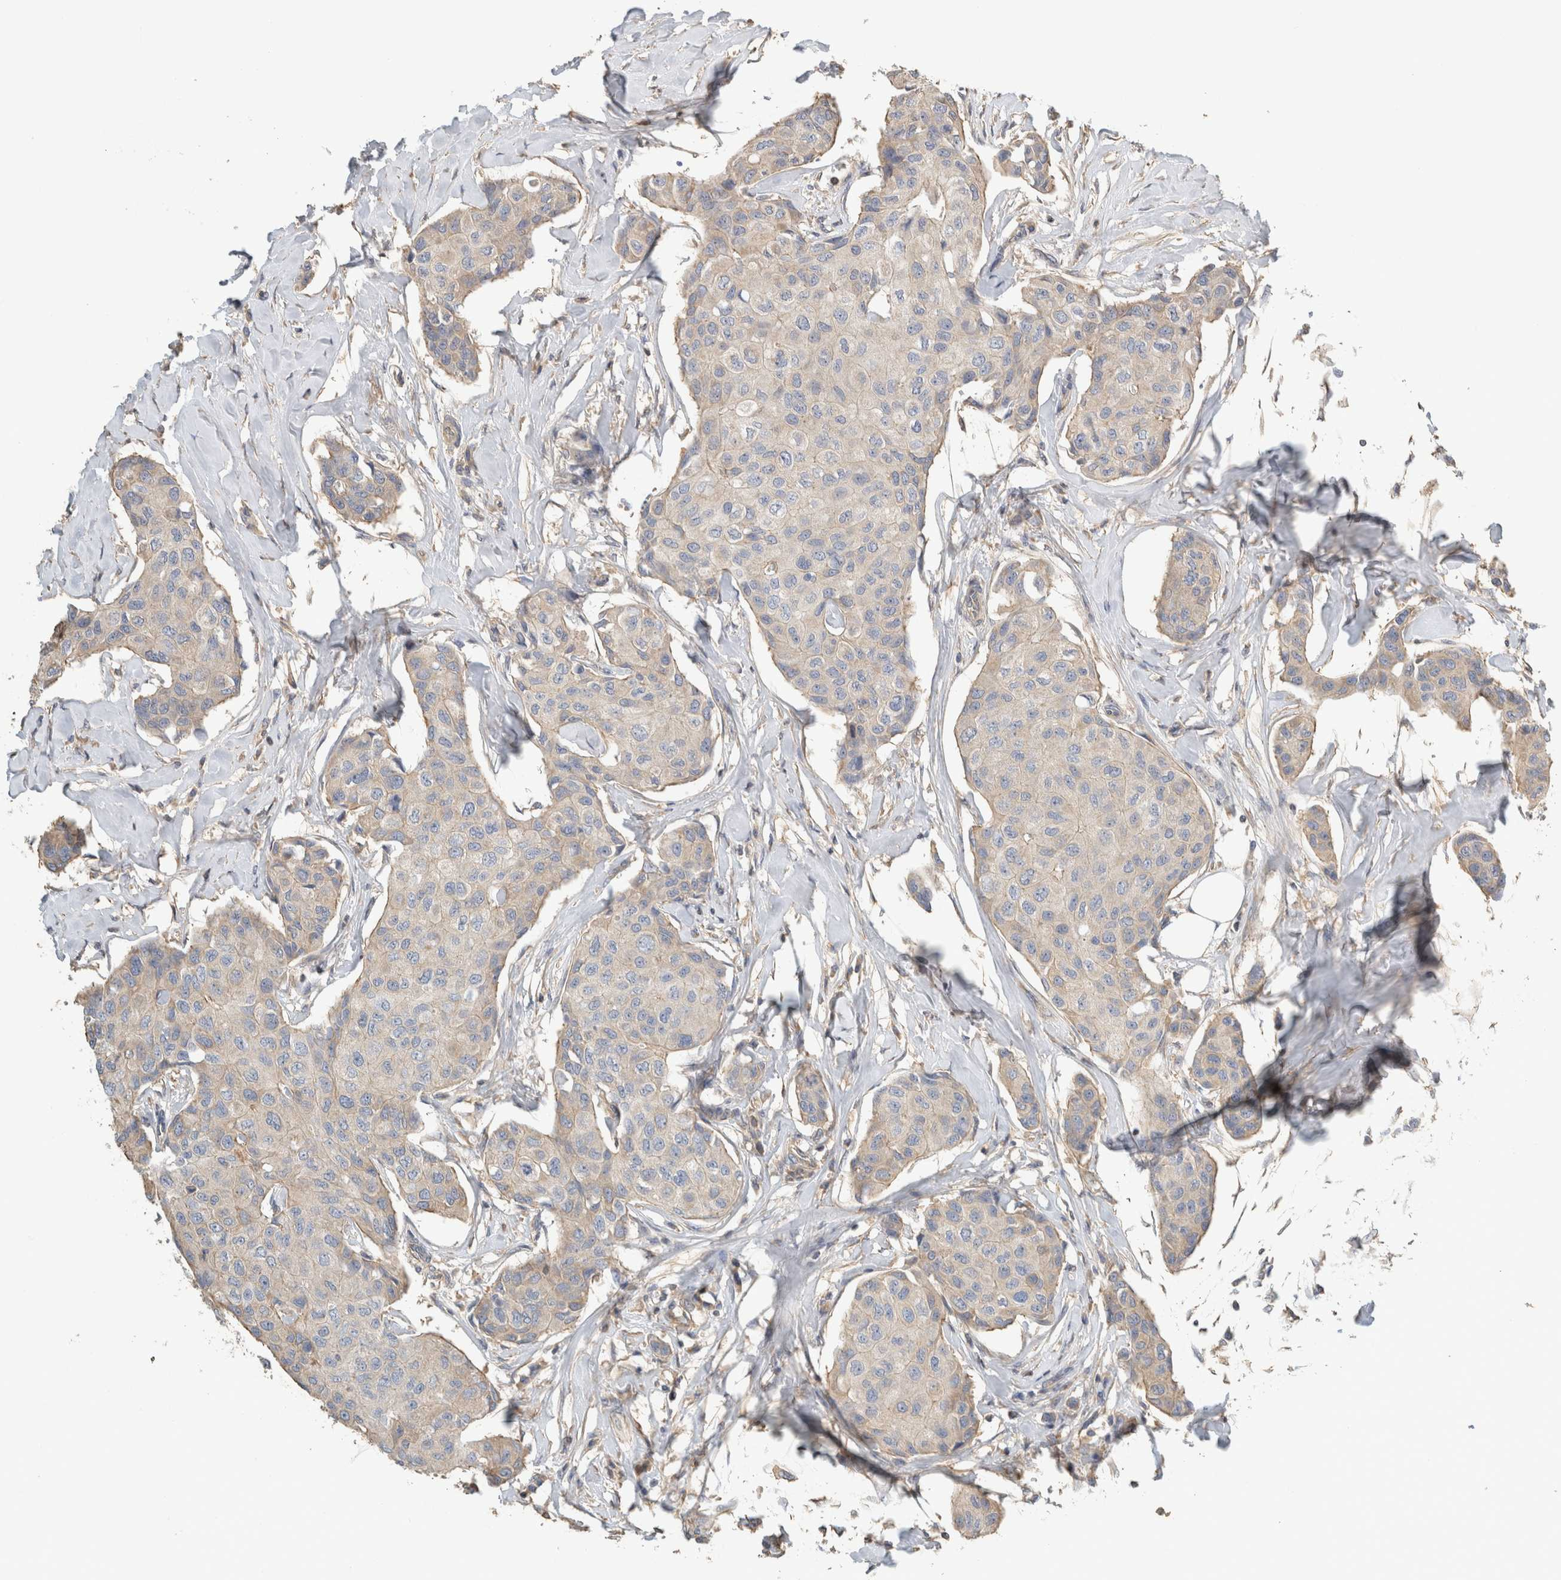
{"staining": {"intensity": "negative", "quantity": "none", "location": "none"}, "tissue": "breast cancer", "cell_type": "Tumor cells", "image_type": "cancer", "snomed": [{"axis": "morphology", "description": "Duct carcinoma"}, {"axis": "topography", "description": "Breast"}], "caption": "High power microscopy micrograph of an immunohistochemistry (IHC) histopathology image of breast cancer (intraductal carcinoma), revealing no significant staining in tumor cells.", "gene": "EIF4G3", "patient": {"sex": "female", "age": 80}}